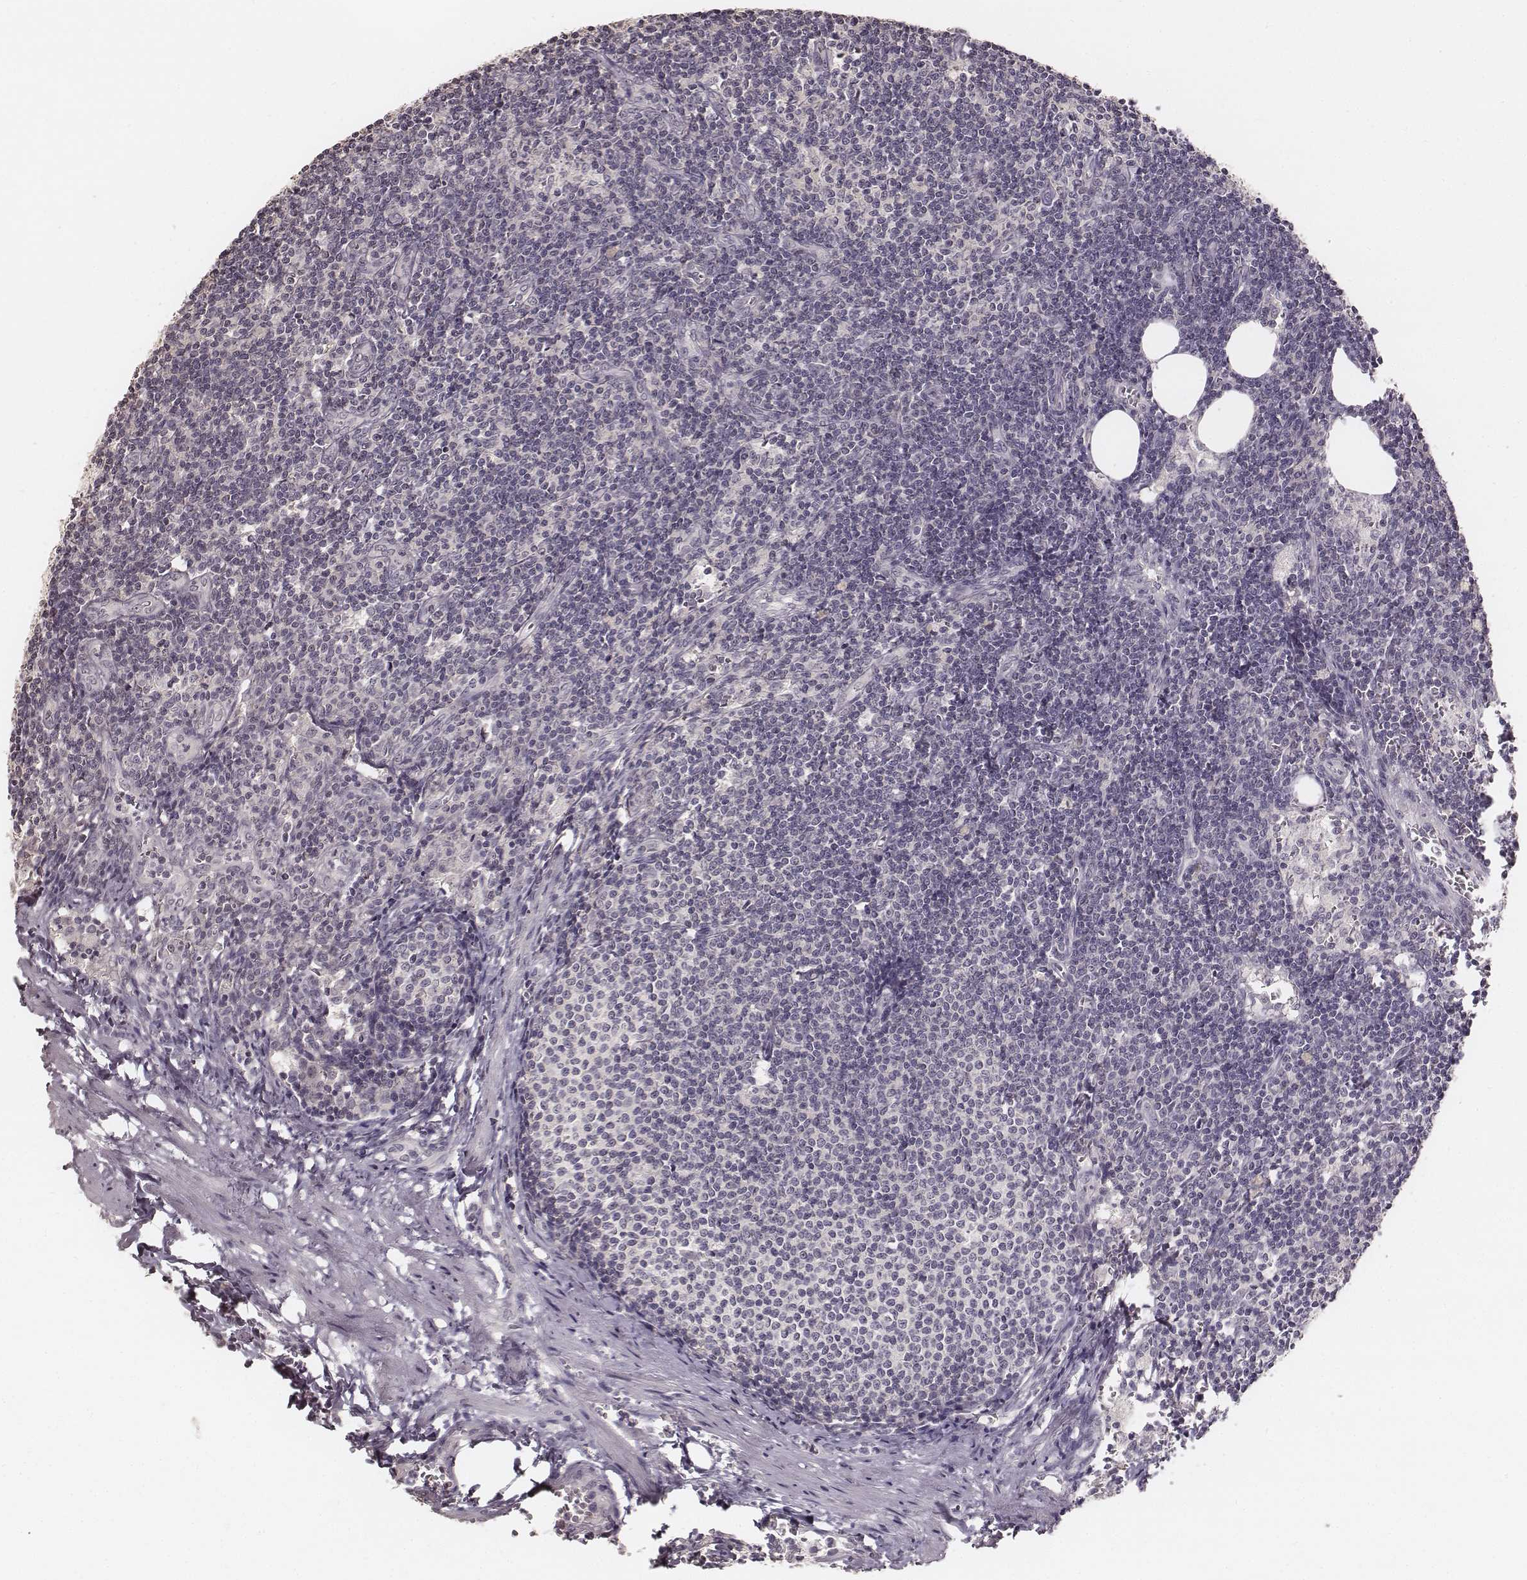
{"staining": {"intensity": "negative", "quantity": "none", "location": "none"}, "tissue": "lymph node", "cell_type": "Germinal center cells", "image_type": "normal", "snomed": [{"axis": "morphology", "description": "Normal tissue, NOS"}, {"axis": "topography", "description": "Lymph node"}], "caption": "Immunohistochemistry (IHC) image of benign lymph node: human lymph node stained with DAB (3,3'-diaminobenzidine) displays no significant protein expression in germinal center cells. (DAB (3,3'-diaminobenzidine) IHC visualized using brightfield microscopy, high magnification).", "gene": "LY6K", "patient": {"sex": "female", "age": 50}}